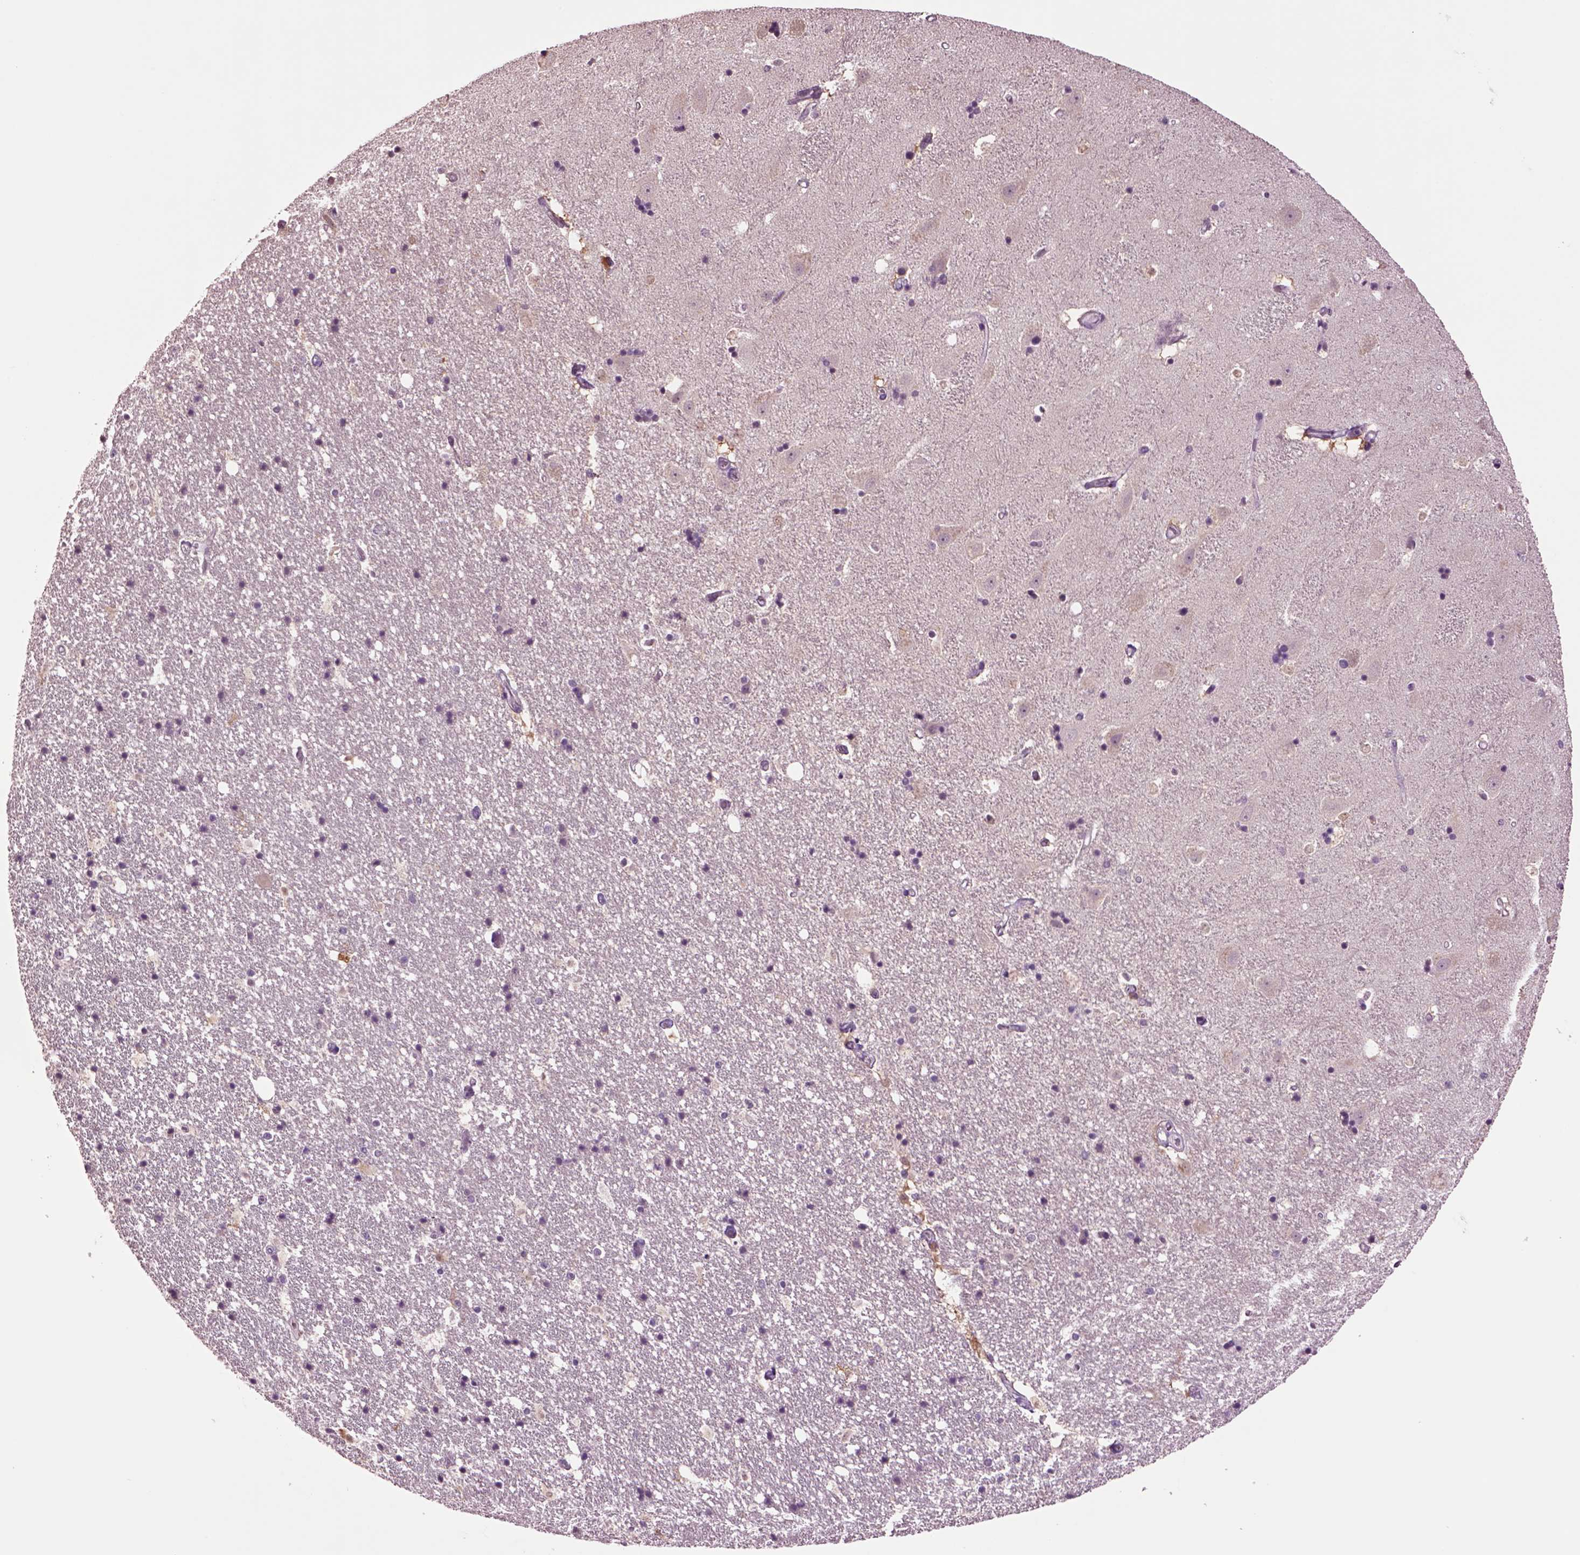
{"staining": {"intensity": "negative", "quantity": "none", "location": "none"}, "tissue": "hippocampus", "cell_type": "Glial cells", "image_type": "normal", "snomed": [{"axis": "morphology", "description": "Normal tissue, NOS"}, {"axis": "topography", "description": "Hippocampus"}], "caption": "Immunohistochemical staining of normal human hippocampus shows no significant staining in glial cells.", "gene": "CLPSL1", "patient": {"sex": "male", "age": 49}}